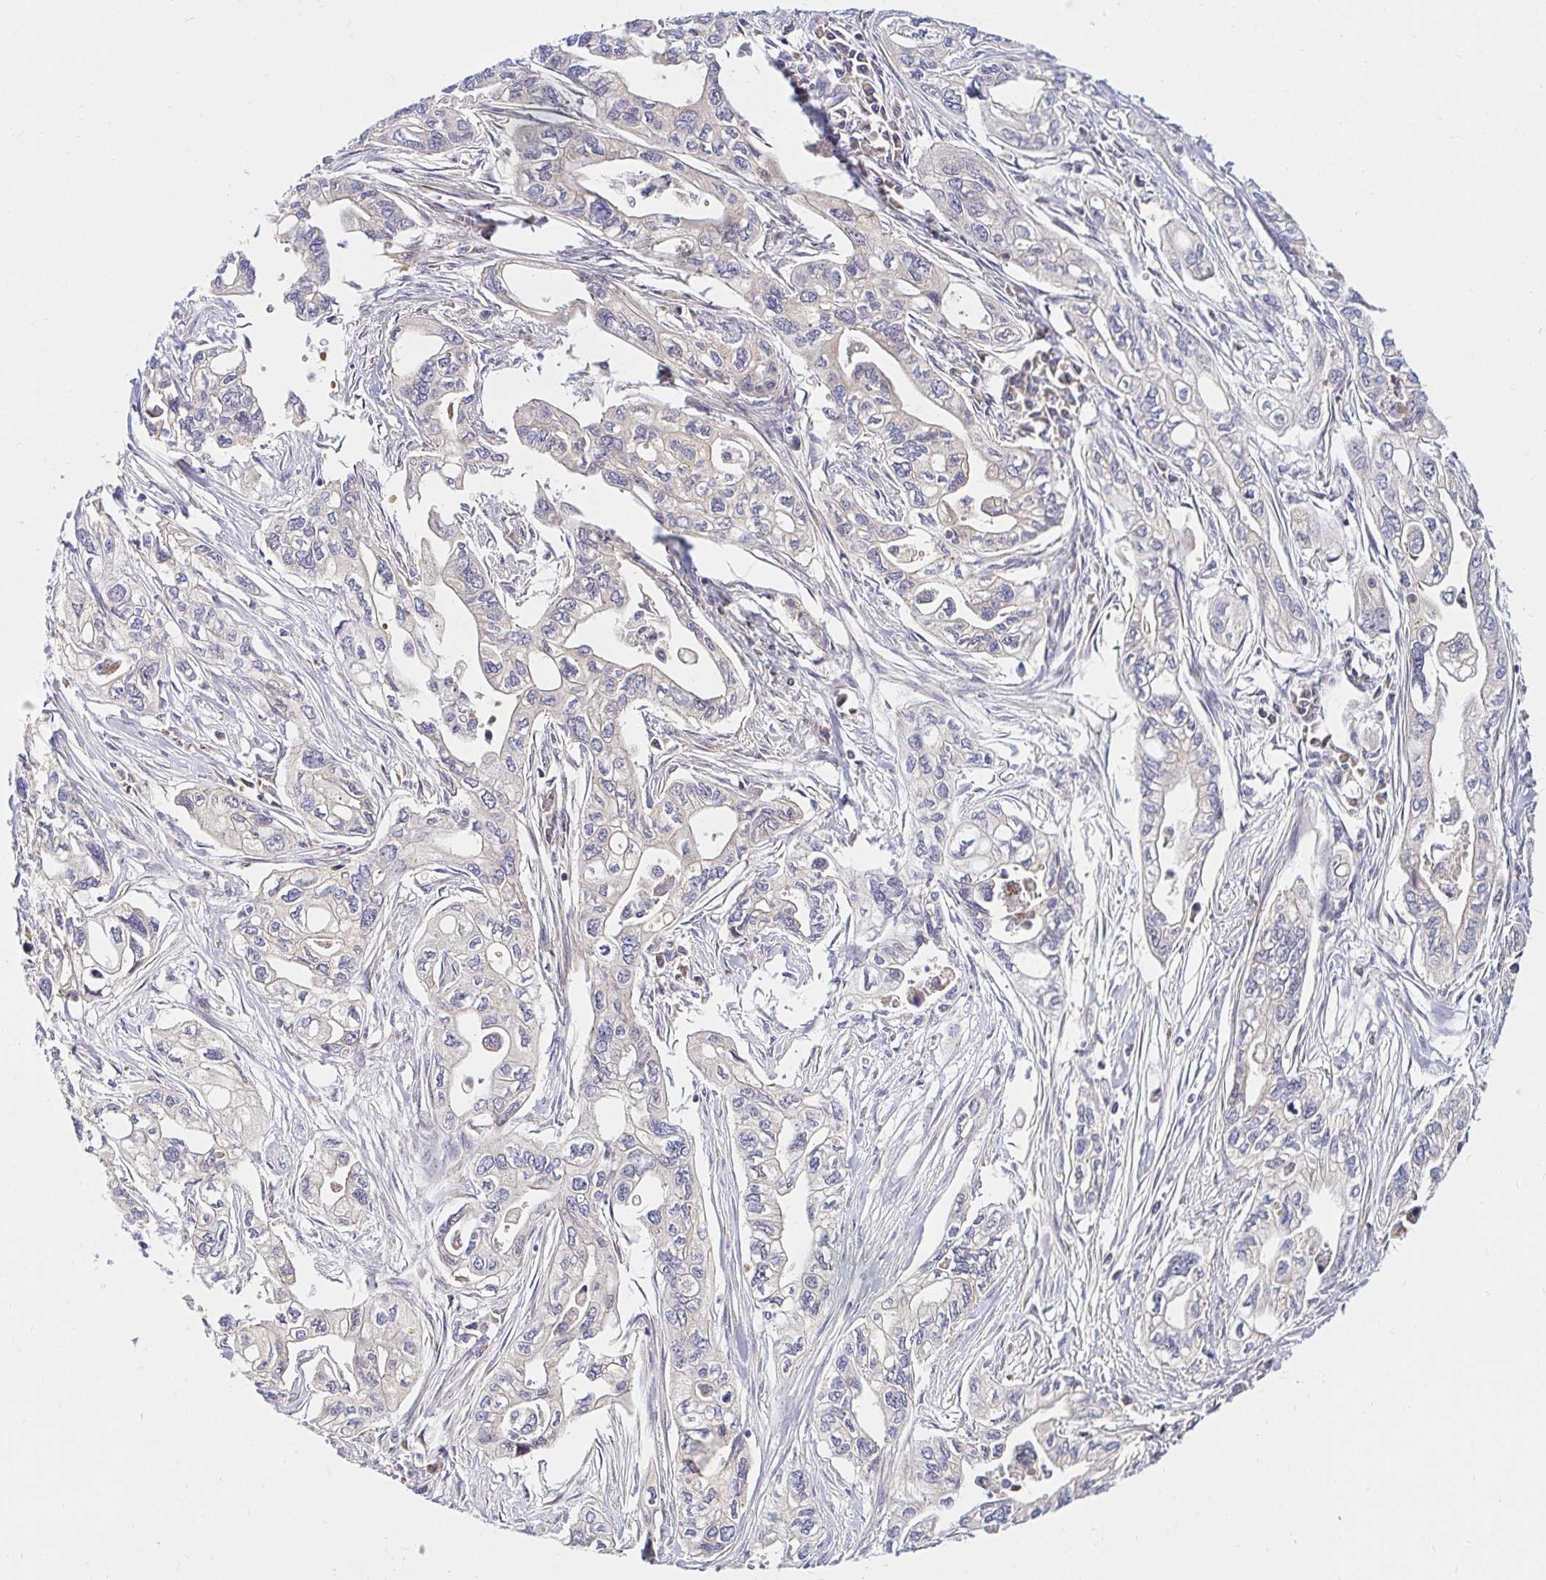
{"staining": {"intensity": "negative", "quantity": "none", "location": "none"}, "tissue": "pancreatic cancer", "cell_type": "Tumor cells", "image_type": "cancer", "snomed": [{"axis": "morphology", "description": "Adenocarcinoma, NOS"}, {"axis": "topography", "description": "Pancreas"}], "caption": "An immunohistochemistry (IHC) histopathology image of adenocarcinoma (pancreatic) is shown. There is no staining in tumor cells of adenocarcinoma (pancreatic).", "gene": "ARHGEF37", "patient": {"sex": "male", "age": 68}}